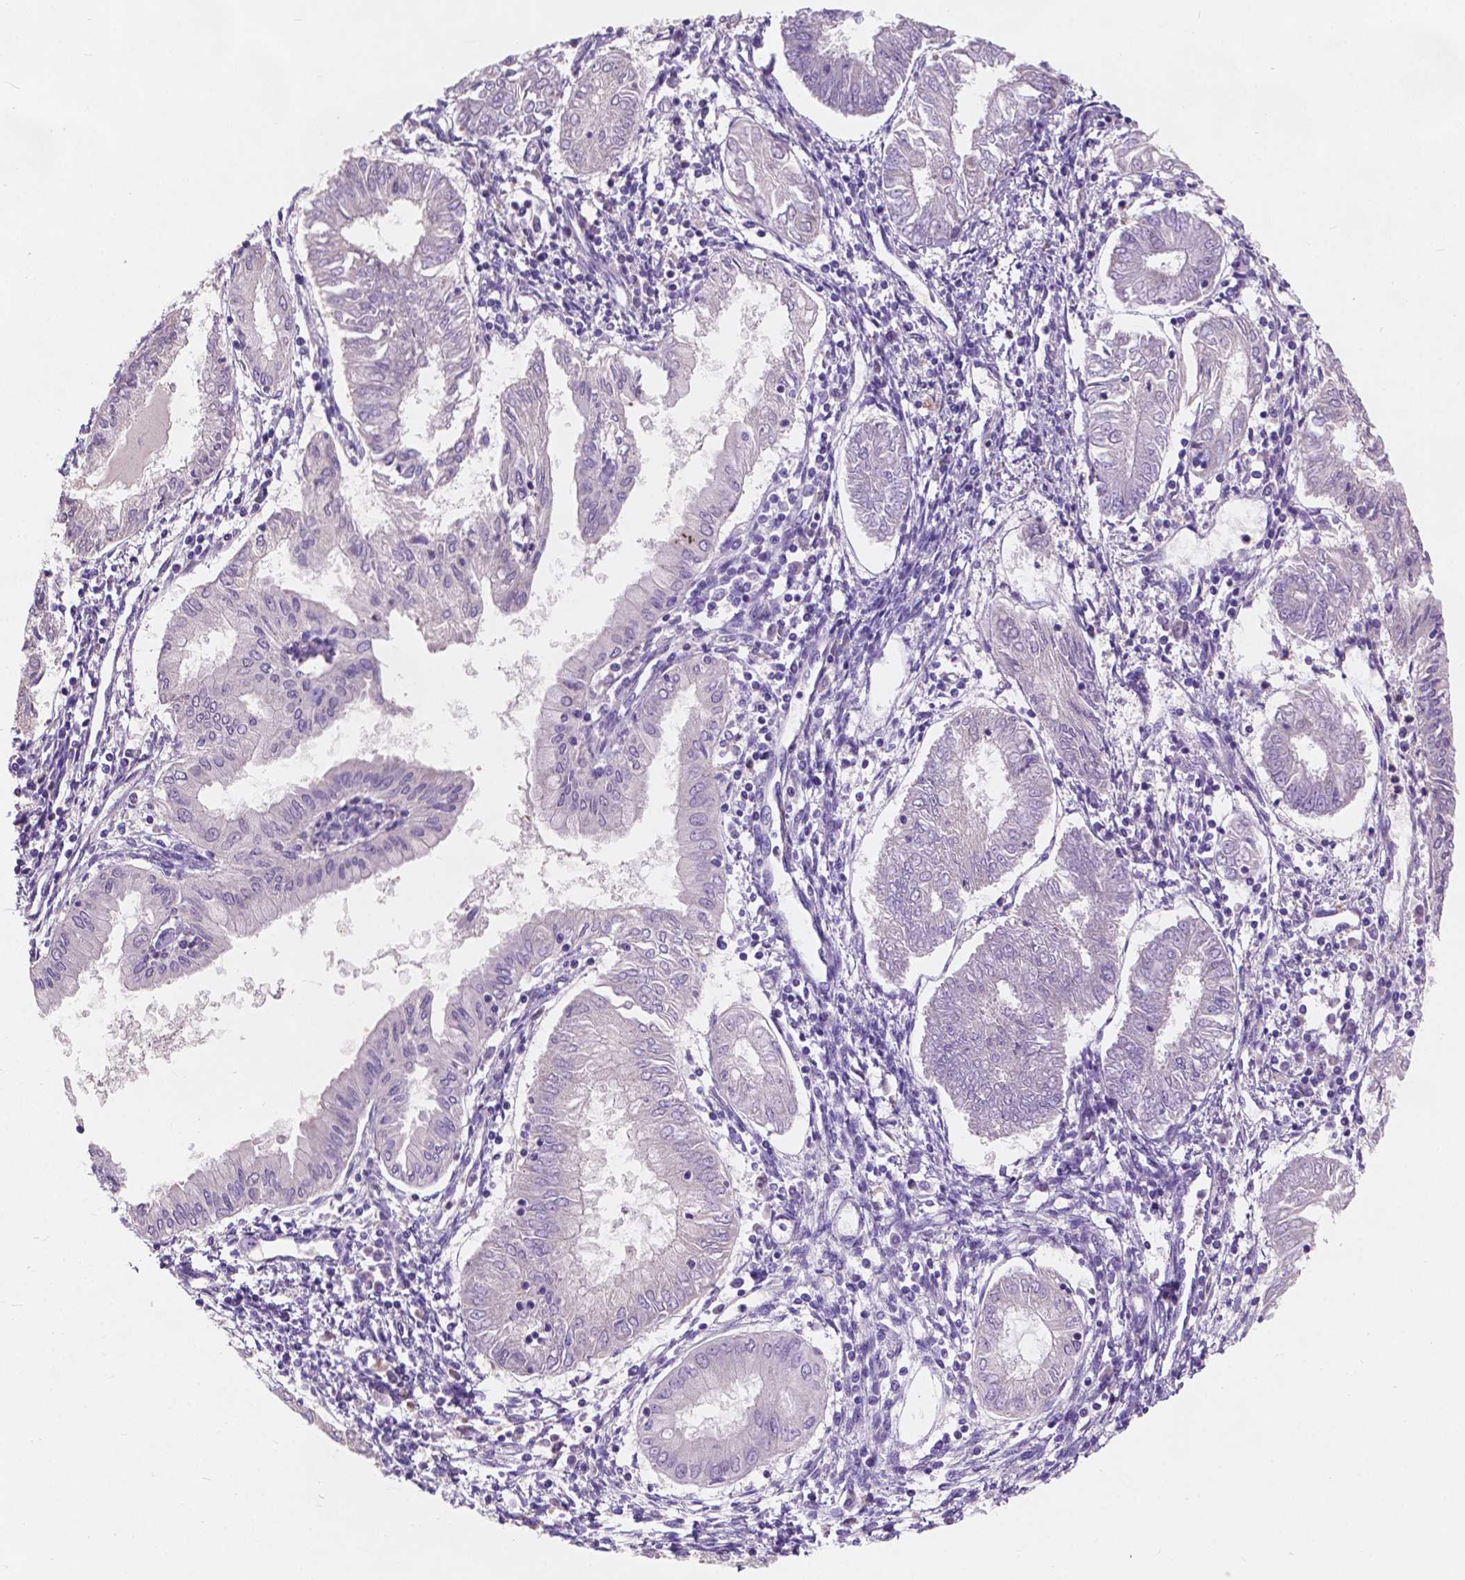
{"staining": {"intensity": "negative", "quantity": "none", "location": "none"}, "tissue": "endometrial cancer", "cell_type": "Tumor cells", "image_type": "cancer", "snomed": [{"axis": "morphology", "description": "Adenocarcinoma, NOS"}, {"axis": "topography", "description": "Endometrium"}], "caption": "Human endometrial adenocarcinoma stained for a protein using immunohistochemistry reveals no staining in tumor cells.", "gene": "IREB2", "patient": {"sex": "female", "age": 68}}